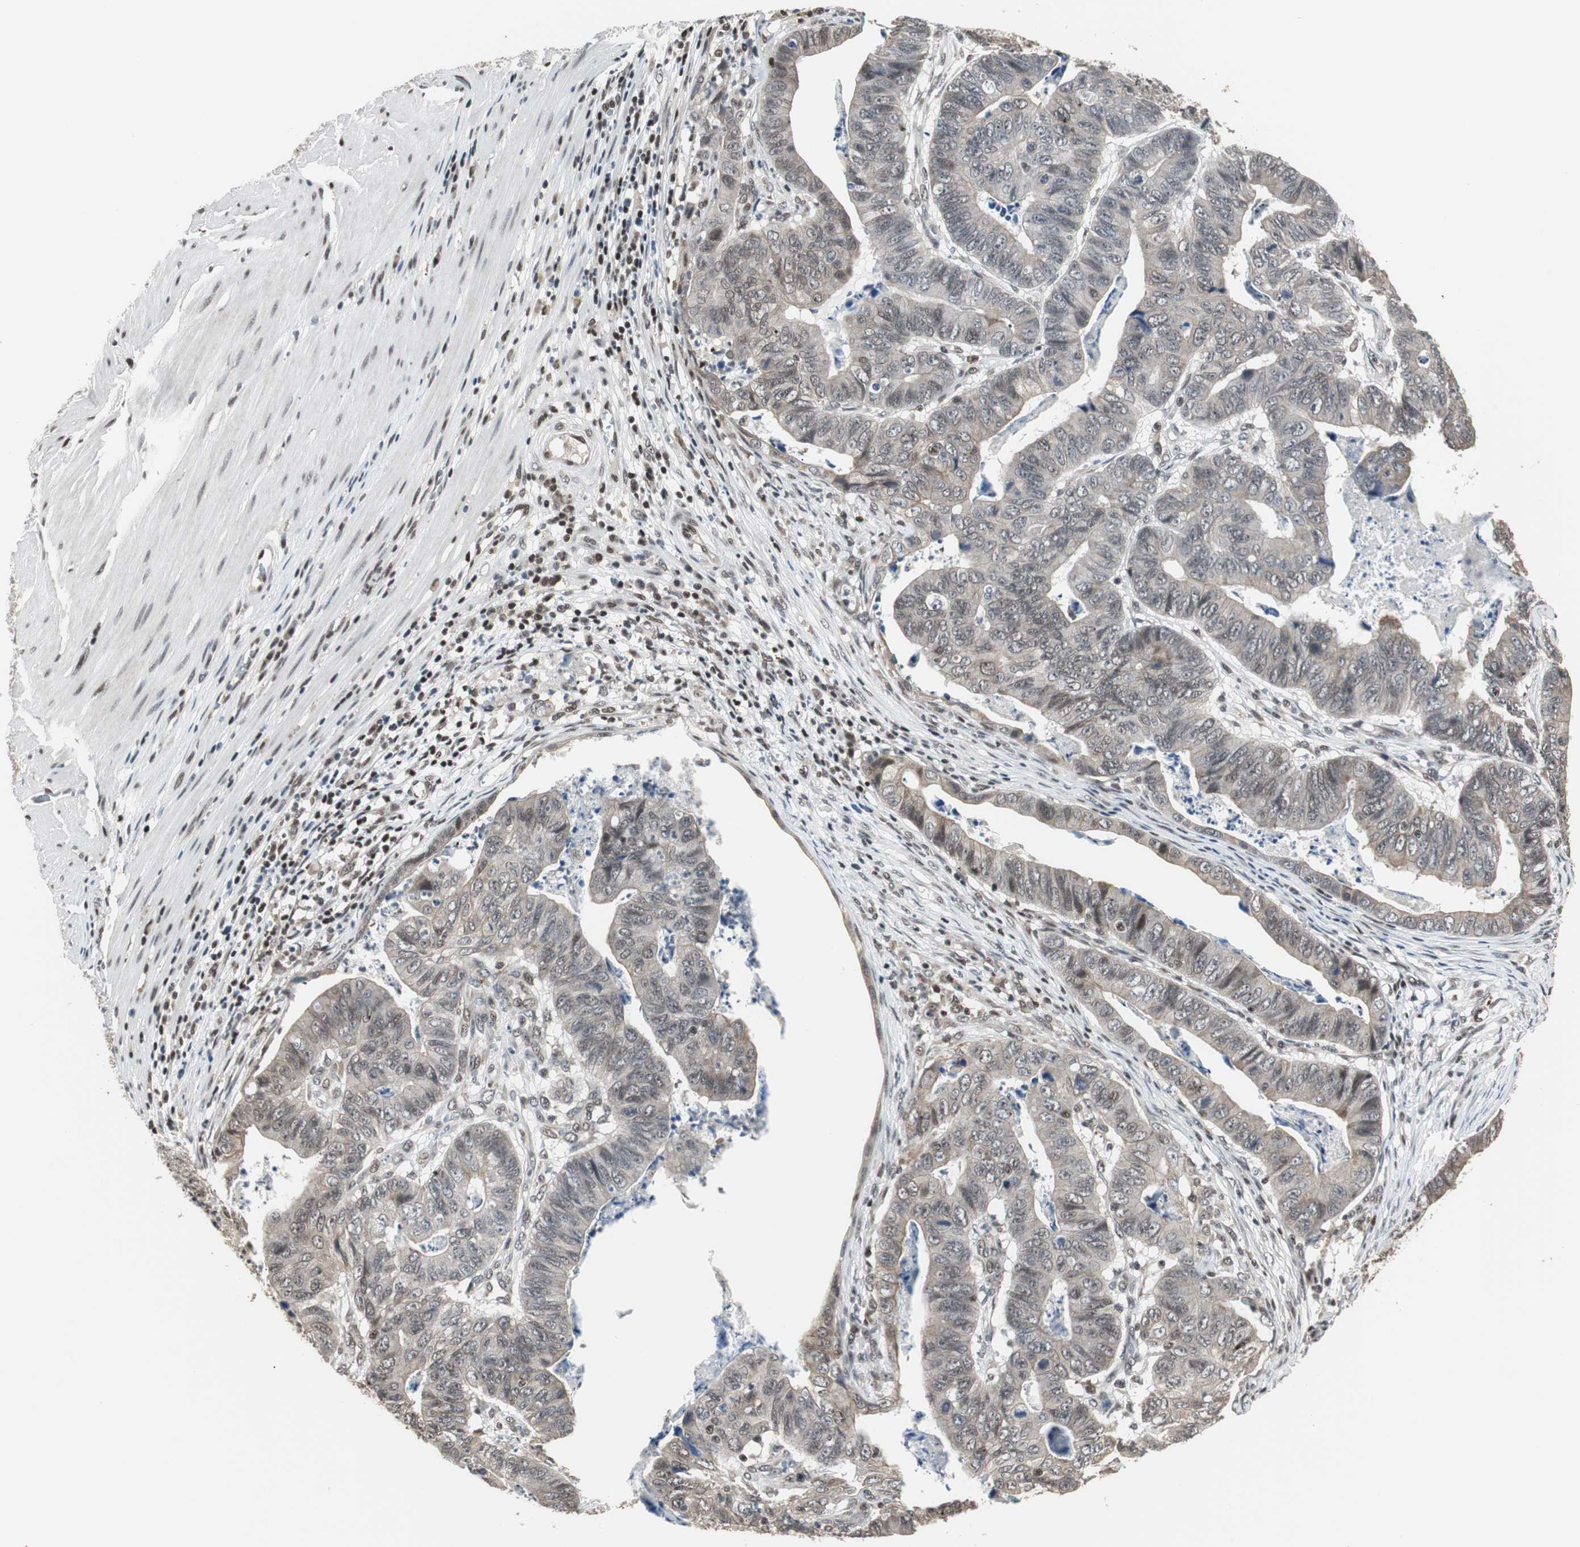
{"staining": {"intensity": "weak", "quantity": ">75%", "location": "cytoplasmic/membranous,nuclear"}, "tissue": "stomach cancer", "cell_type": "Tumor cells", "image_type": "cancer", "snomed": [{"axis": "morphology", "description": "Adenocarcinoma, NOS"}, {"axis": "topography", "description": "Stomach, lower"}], "caption": "The histopathology image shows immunohistochemical staining of adenocarcinoma (stomach). There is weak cytoplasmic/membranous and nuclear staining is seen in approximately >75% of tumor cells. The protein of interest is stained brown, and the nuclei are stained in blue (DAB (3,3'-diaminobenzidine) IHC with brightfield microscopy, high magnification).", "gene": "TERF2IP", "patient": {"sex": "male", "age": 77}}